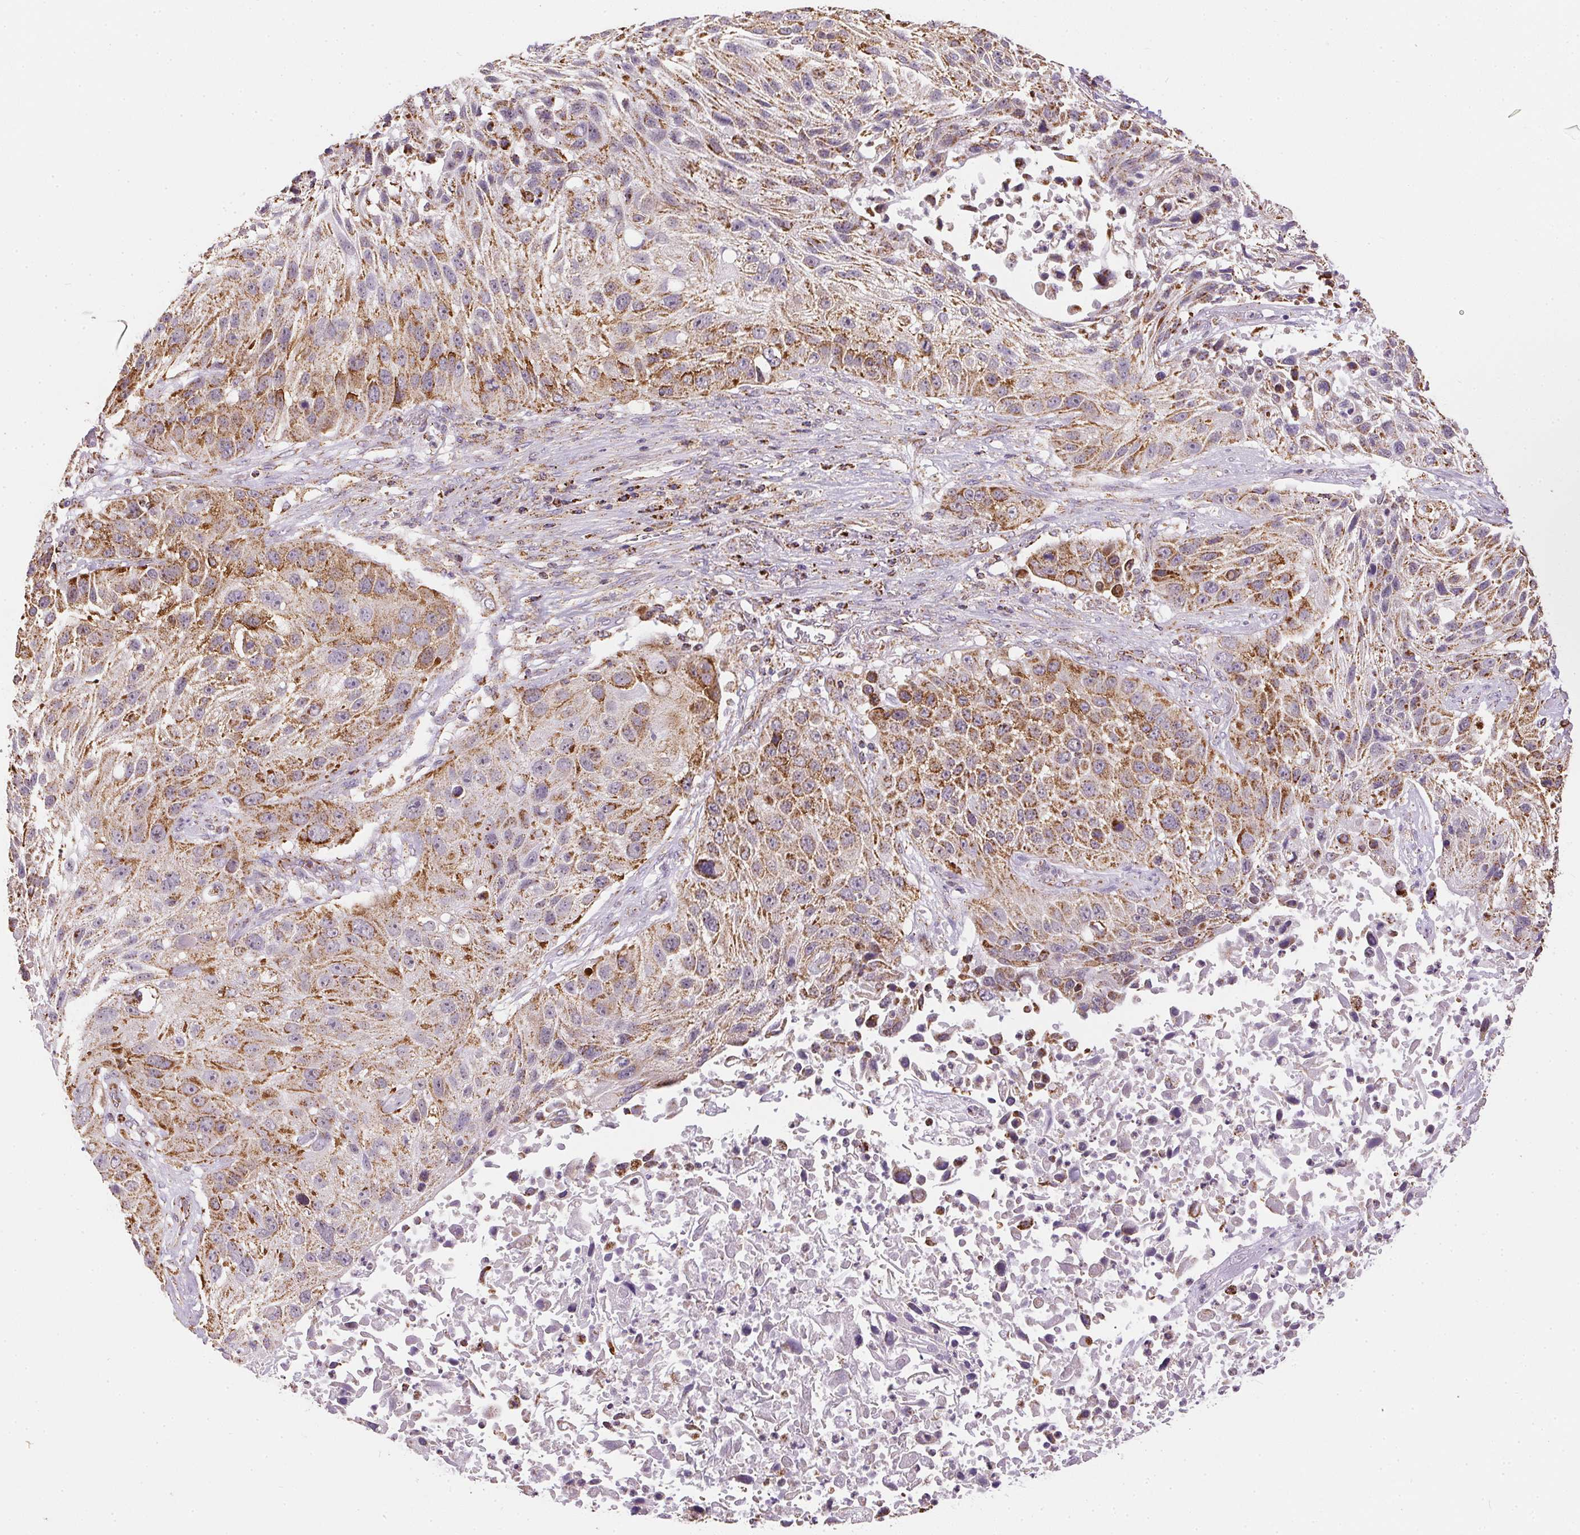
{"staining": {"intensity": "moderate", "quantity": ">75%", "location": "cytoplasmic/membranous"}, "tissue": "lung cancer", "cell_type": "Tumor cells", "image_type": "cancer", "snomed": [{"axis": "morphology", "description": "Normal morphology"}, {"axis": "morphology", "description": "Squamous cell carcinoma, NOS"}, {"axis": "topography", "description": "Lymph node"}, {"axis": "topography", "description": "Lung"}], "caption": "Approximately >75% of tumor cells in human lung cancer (squamous cell carcinoma) exhibit moderate cytoplasmic/membranous protein expression as visualized by brown immunohistochemical staining.", "gene": "MAPK11", "patient": {"sex": "male", "age": 67}}